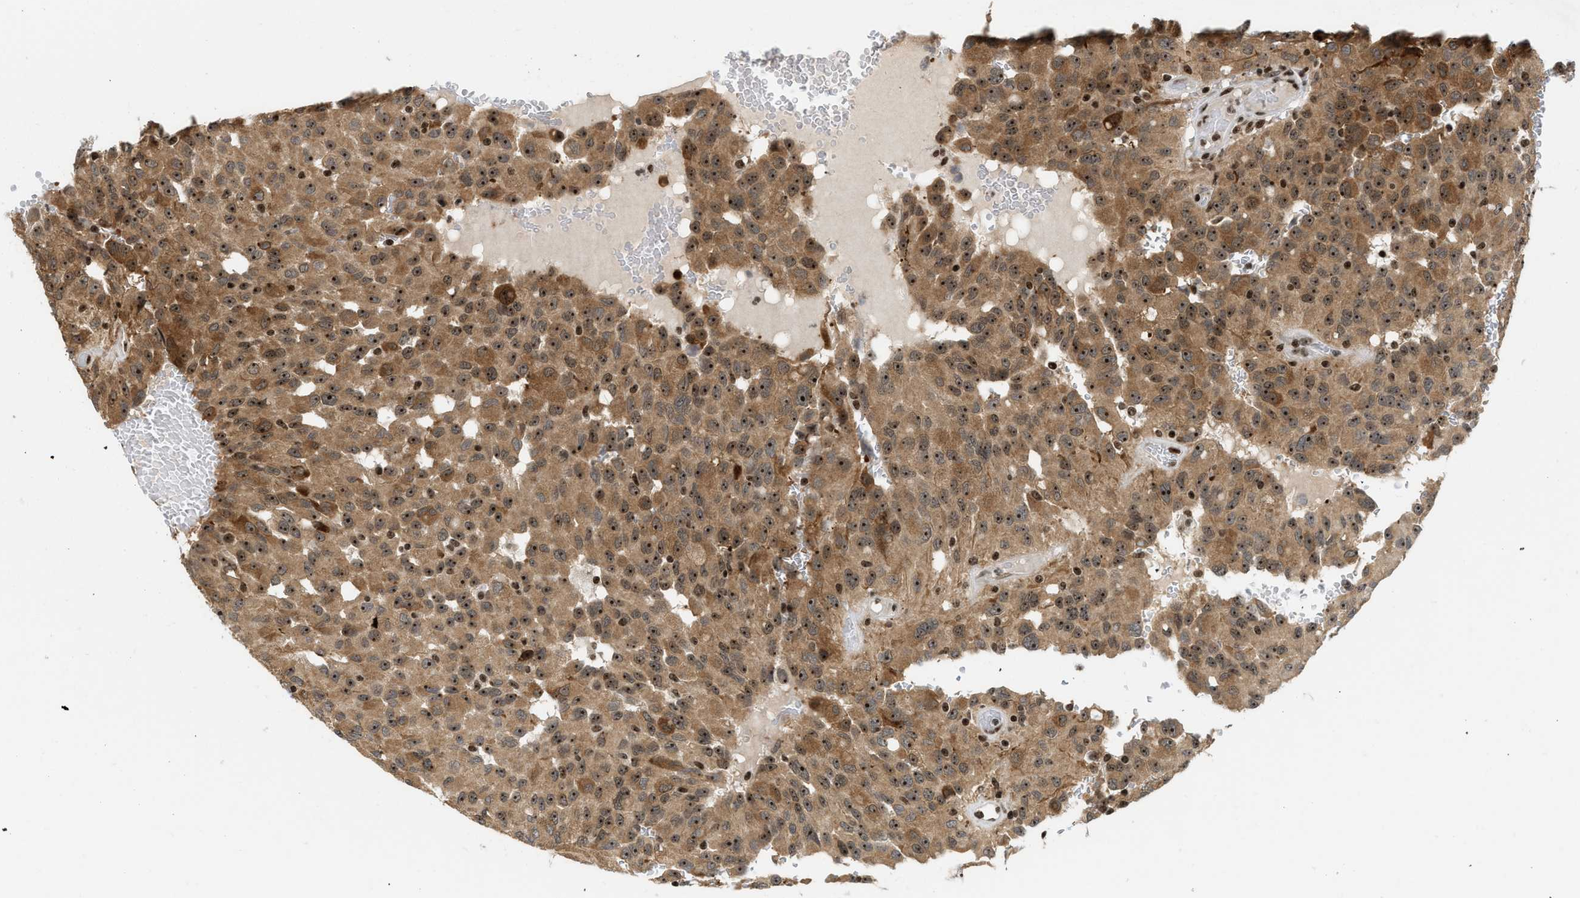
{"staining": {"intensity": "moderate", "quantity": ">75%", "location": "cytoplasmic/membranous,nuclear"}, "tissue": "glioma", "cell_type": "Tumor cells", "image_type": "cancer", "snomed": [{"axis": "morphology", "description": "Glioma, malignant, High grade"}, {"axis": "topography", "description": "Brain"}], "caption": "This is an image of IHC staining of glioma, which shows moderate positivity in the cytoplasmic/membranous and nuclear of tumor cells.", "gene": "ZNF22", "patient": {"sex": "male", "age": 32}}